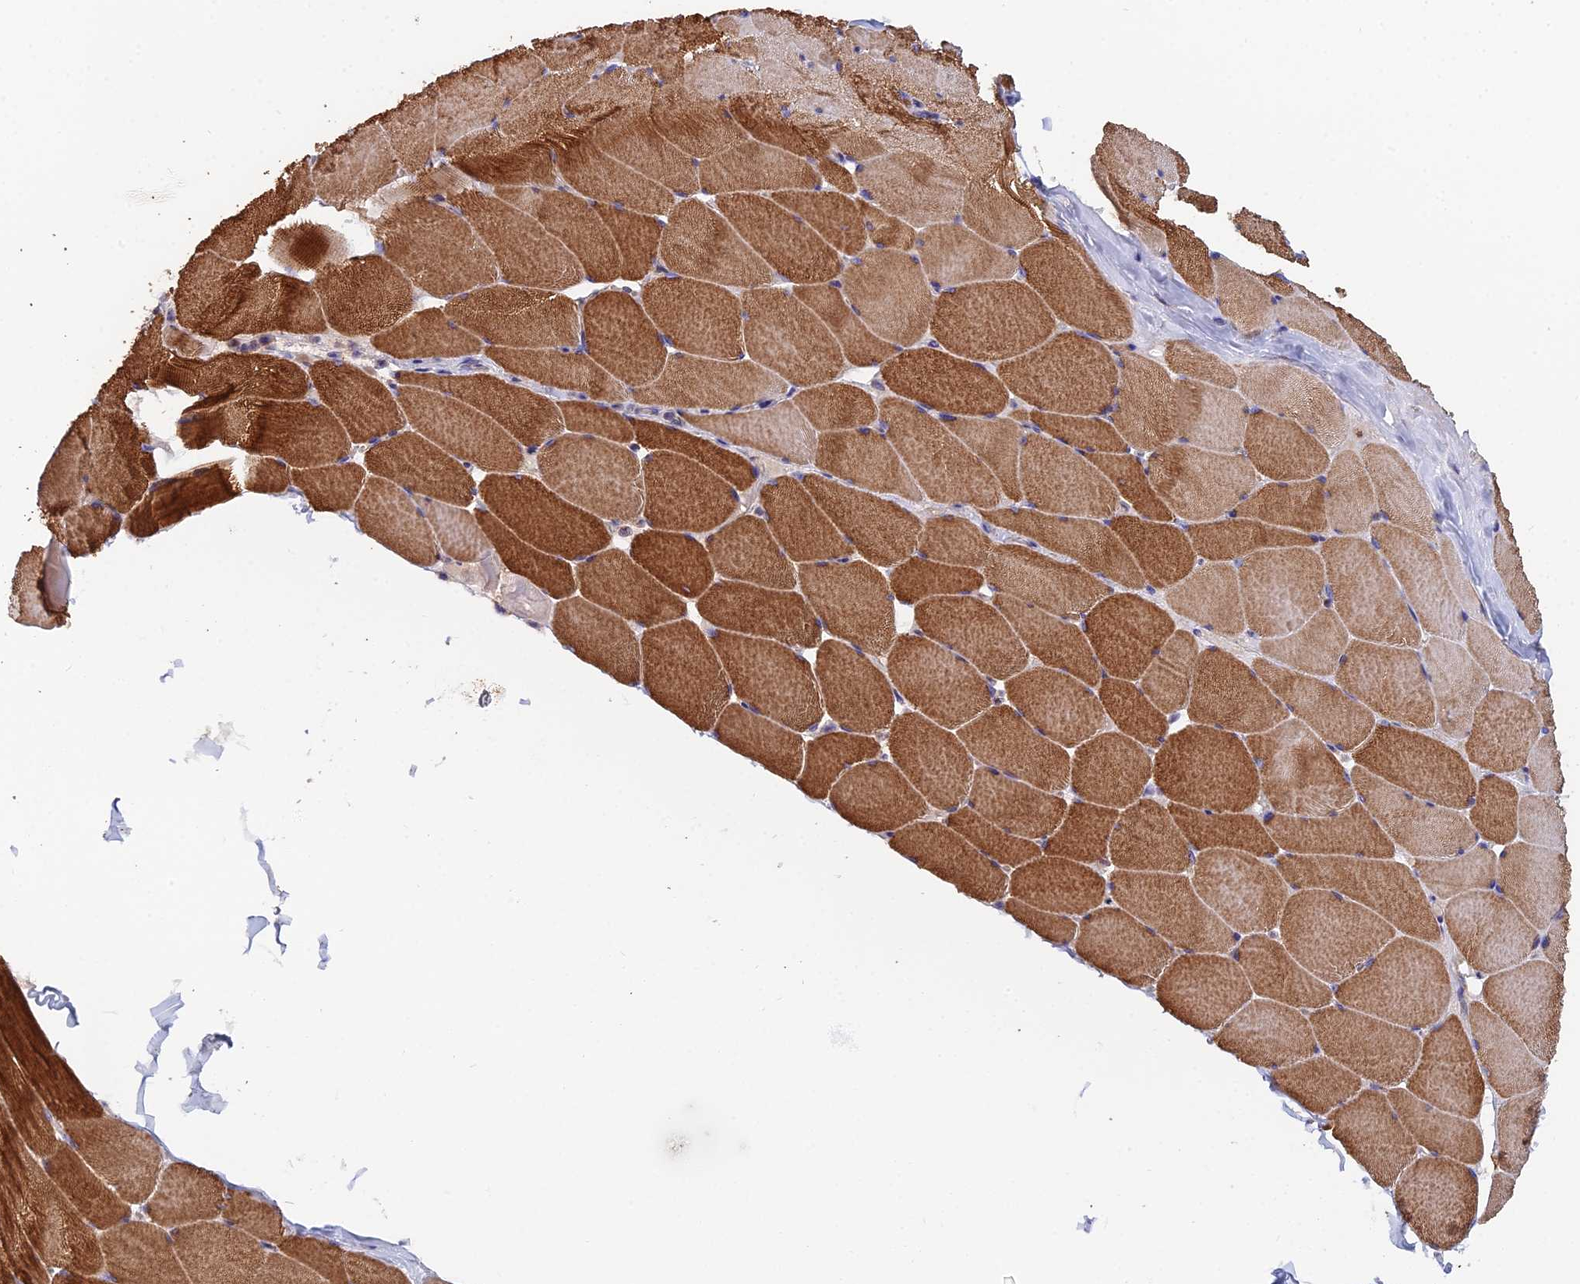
{"staining": {"intensity": "moderate", "quantity": "25%-75%", "location": "cytoplasmic/membranous"}, "tissue": "skeletal muscle", "cell_type": "Myocytes", "image_type": "normal", "snomed": [{"axis": "morphology", "description": "Normal tissue, NOS"}, {"axis": "topography", "description": "Skeletal muscle"}], "caption": "The histopathology image exhibits staining of unremarkable skeletal muscle, revealing moderate cytoplasmic/membranous protein expression (brown color) within myocytes. The staining was performed using DAB, with brown indicating positive protein expression. Nuclei are stained blue with hematoxylin.", "gene": "ECSIT", "patient": {"sex": "male", "age": 62}}